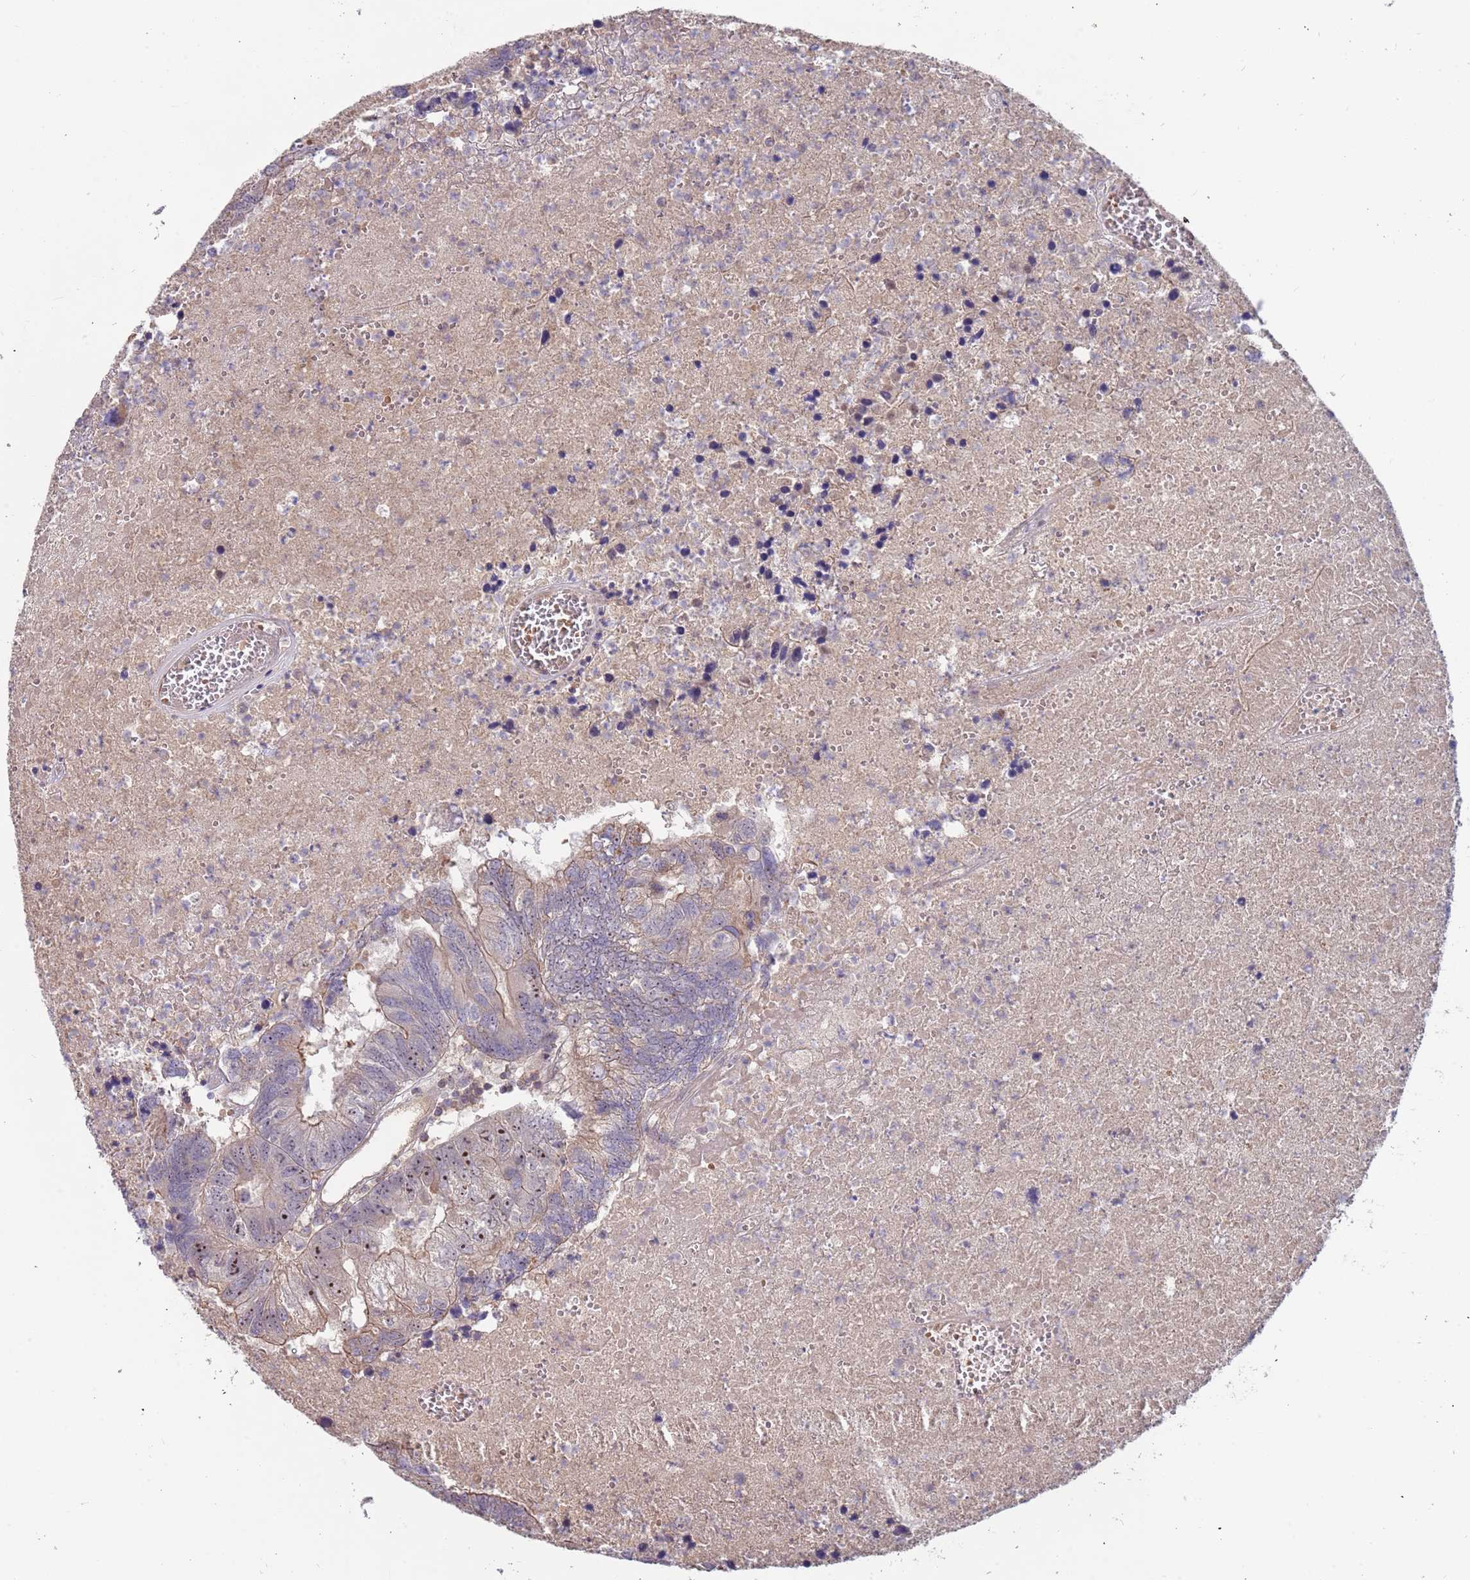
{"staining": {"intensity": "moderate", "quantity": "25%-75%", "location": "cytoplasmic/membranous,nuclear"}, "tissue": "colorectal cancer", "cell_type": "Tumor cells", "image_type": "cancer", "snomed": [{"axis": "morphology", "description": "Adenocarcinoma, NOS"}, {"axis": "topography", "description": "Colon"}], "caption": "Immunohistochemical staining of human adenocarcinoma (colorectal) exhibits moderate cytoplasmic/membranous and nuclear protein staining in approximately 25%-75% of tumor cells. The staining was performed using DAB (3,3'-diaminobenzidine) to visualize the protein expression in brown, while the nuclei were stained in blue with hematoxylin (Magnification: 20x).", "gene": "TRAPPC6B", "patient": {"sex": "female", "age": 48}}